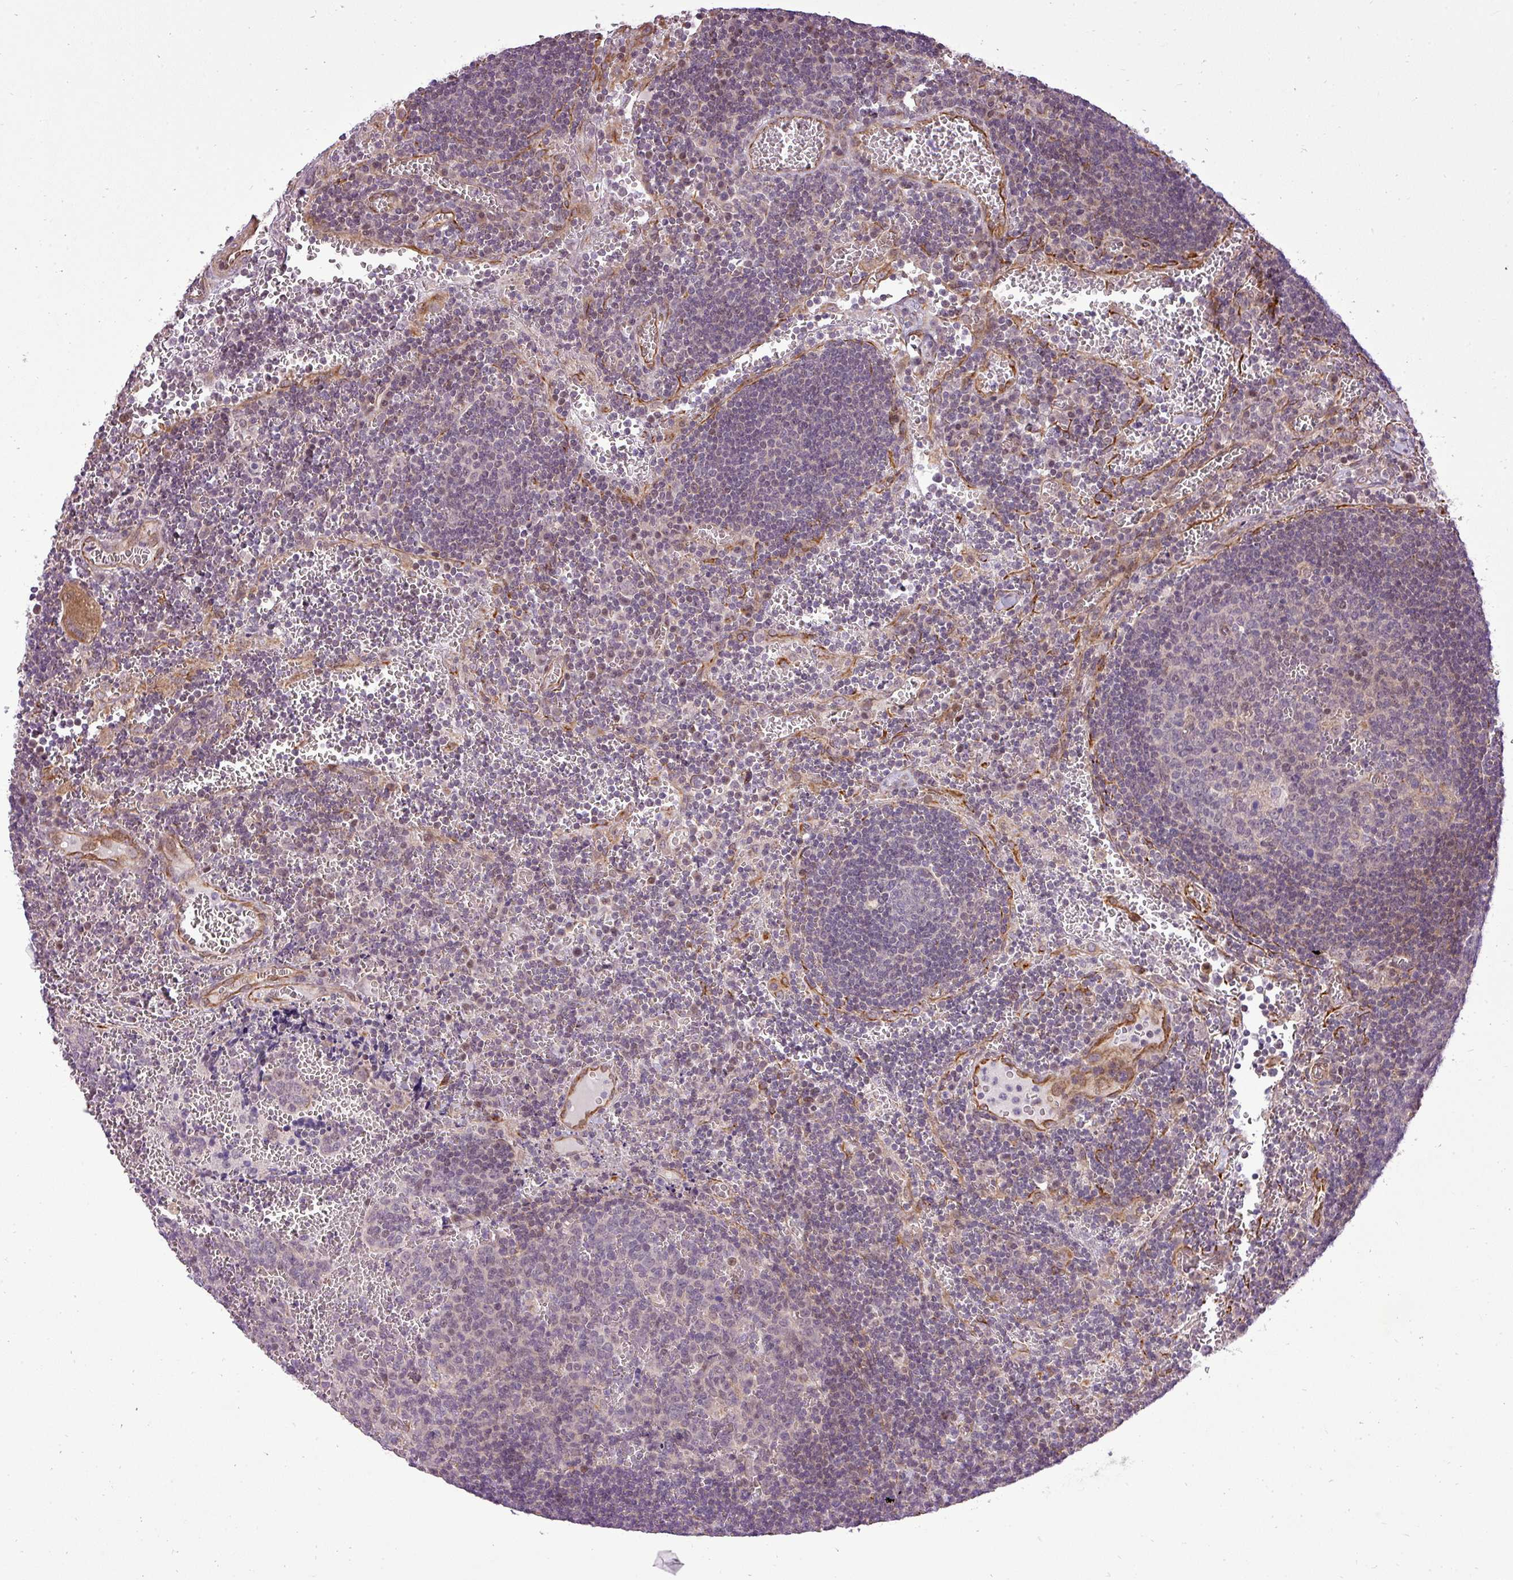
{"staining": {"intensity": "negative", "quantity": "none", "location": "none"}, "tissue": "lymph node", "cell_type": "Germinal center cells", "image_type": "normal", "snomed": [{"axis": "morphology", "description": "Normal tissue, NOS"}, {"axis": "topography", "description": "Lymph node"}], "caption": "High power microscopy image of an immunohistochemistry photomicrograph of benign lymph node, revealing no significant positivity in germinal center cells.", "gene": "PDRG1", "patient": {"sex": "female", "age": 73}}